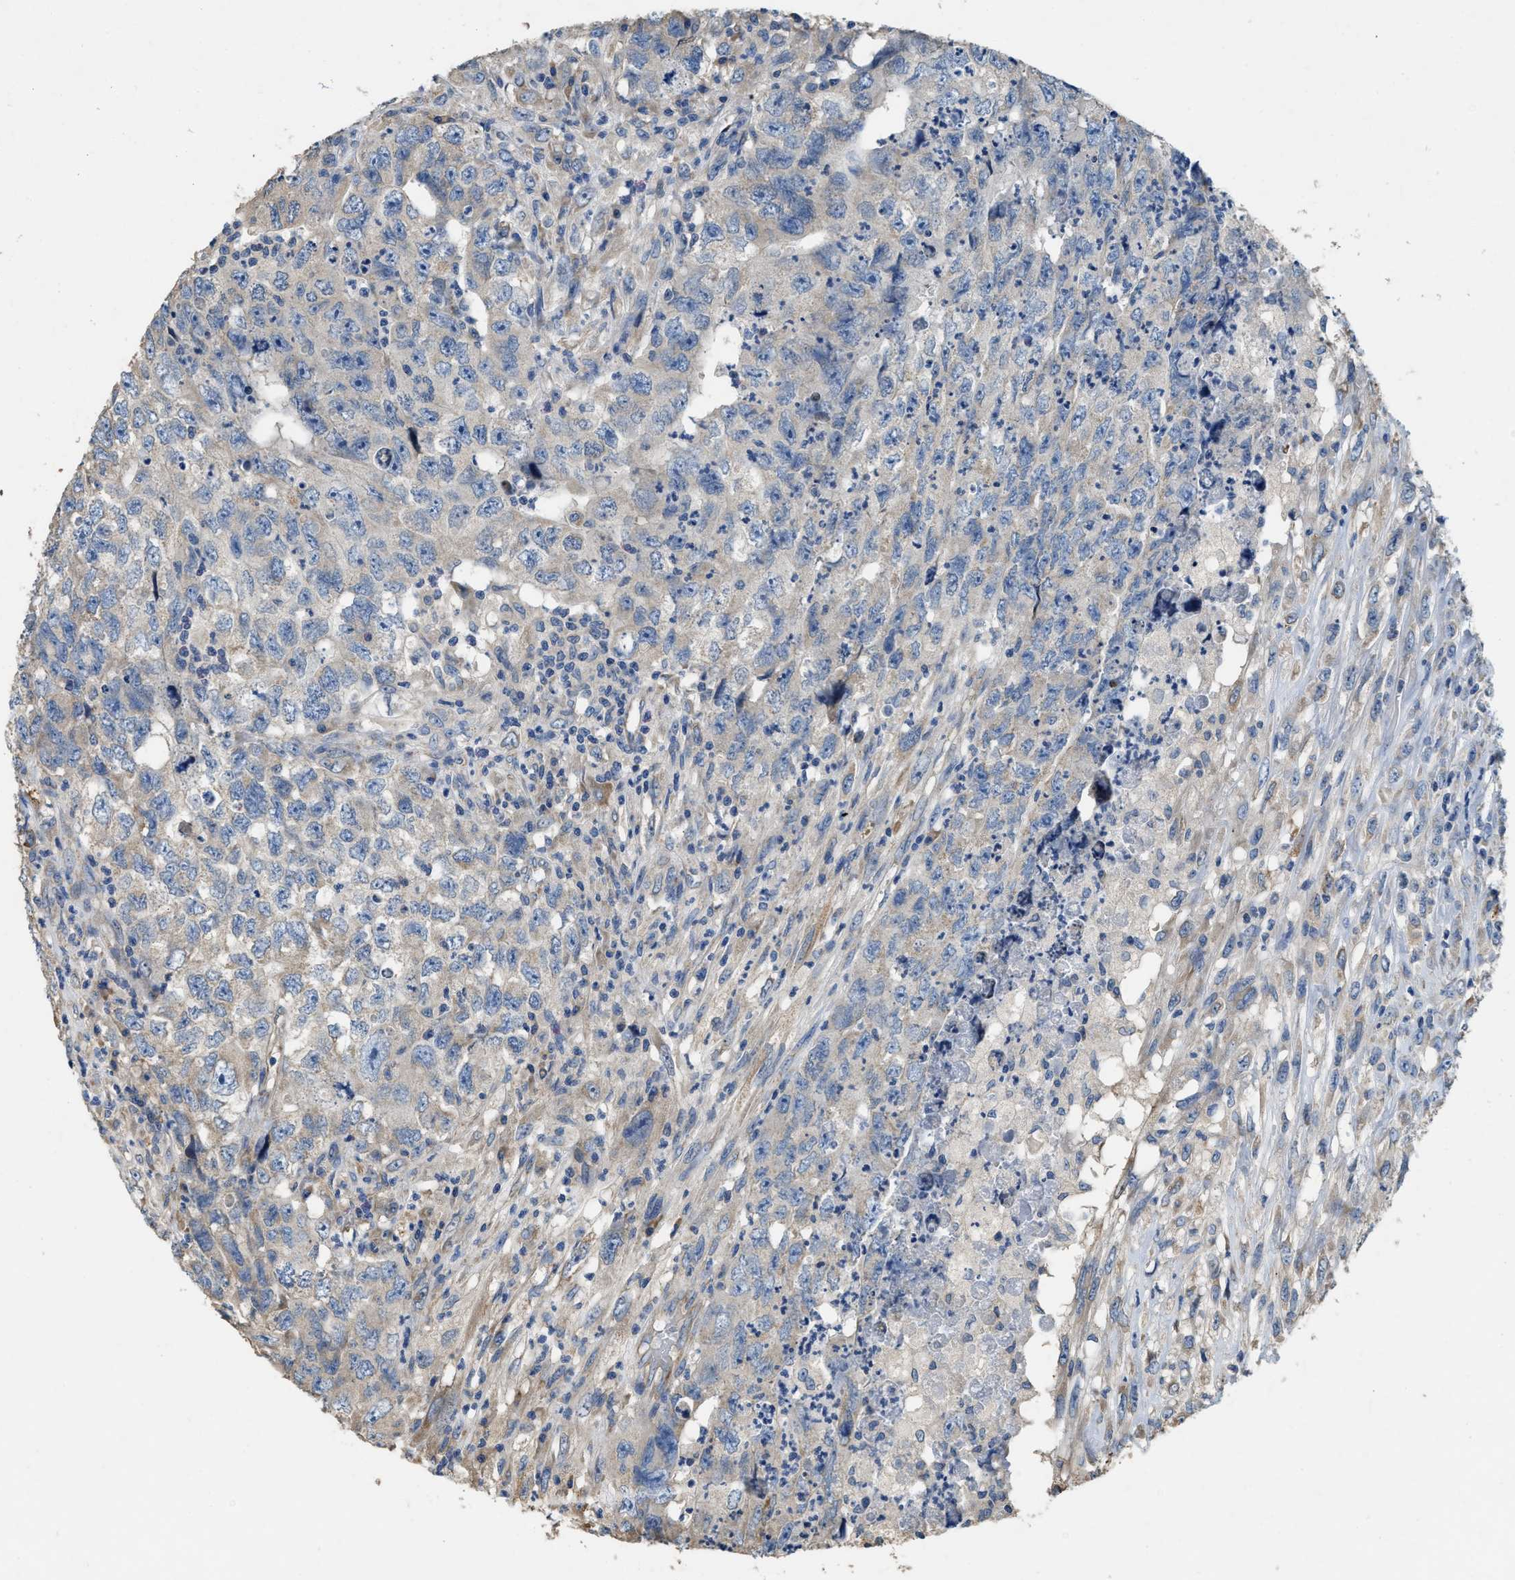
{"staining": {"intensity": "weak", "quantity": "<25%", "location": "cytoplasmic/membranous"}, "tissue": "testis cancer", "cell_type": "Tumor cells", "image_type": "cancer", "snomed": [{"axis": "morphology", "description": "Carcinoma, Embryonal, NOS"}, {"axis": "topography", "description": "Testis"}], "caption": "Embryonal carcinoma (testis) stained for a protein using immunohistochemistry reveals no positivity tumor cells.", "gene": "TMEM150A", "patient": {"sex": "male", "age": 32}}